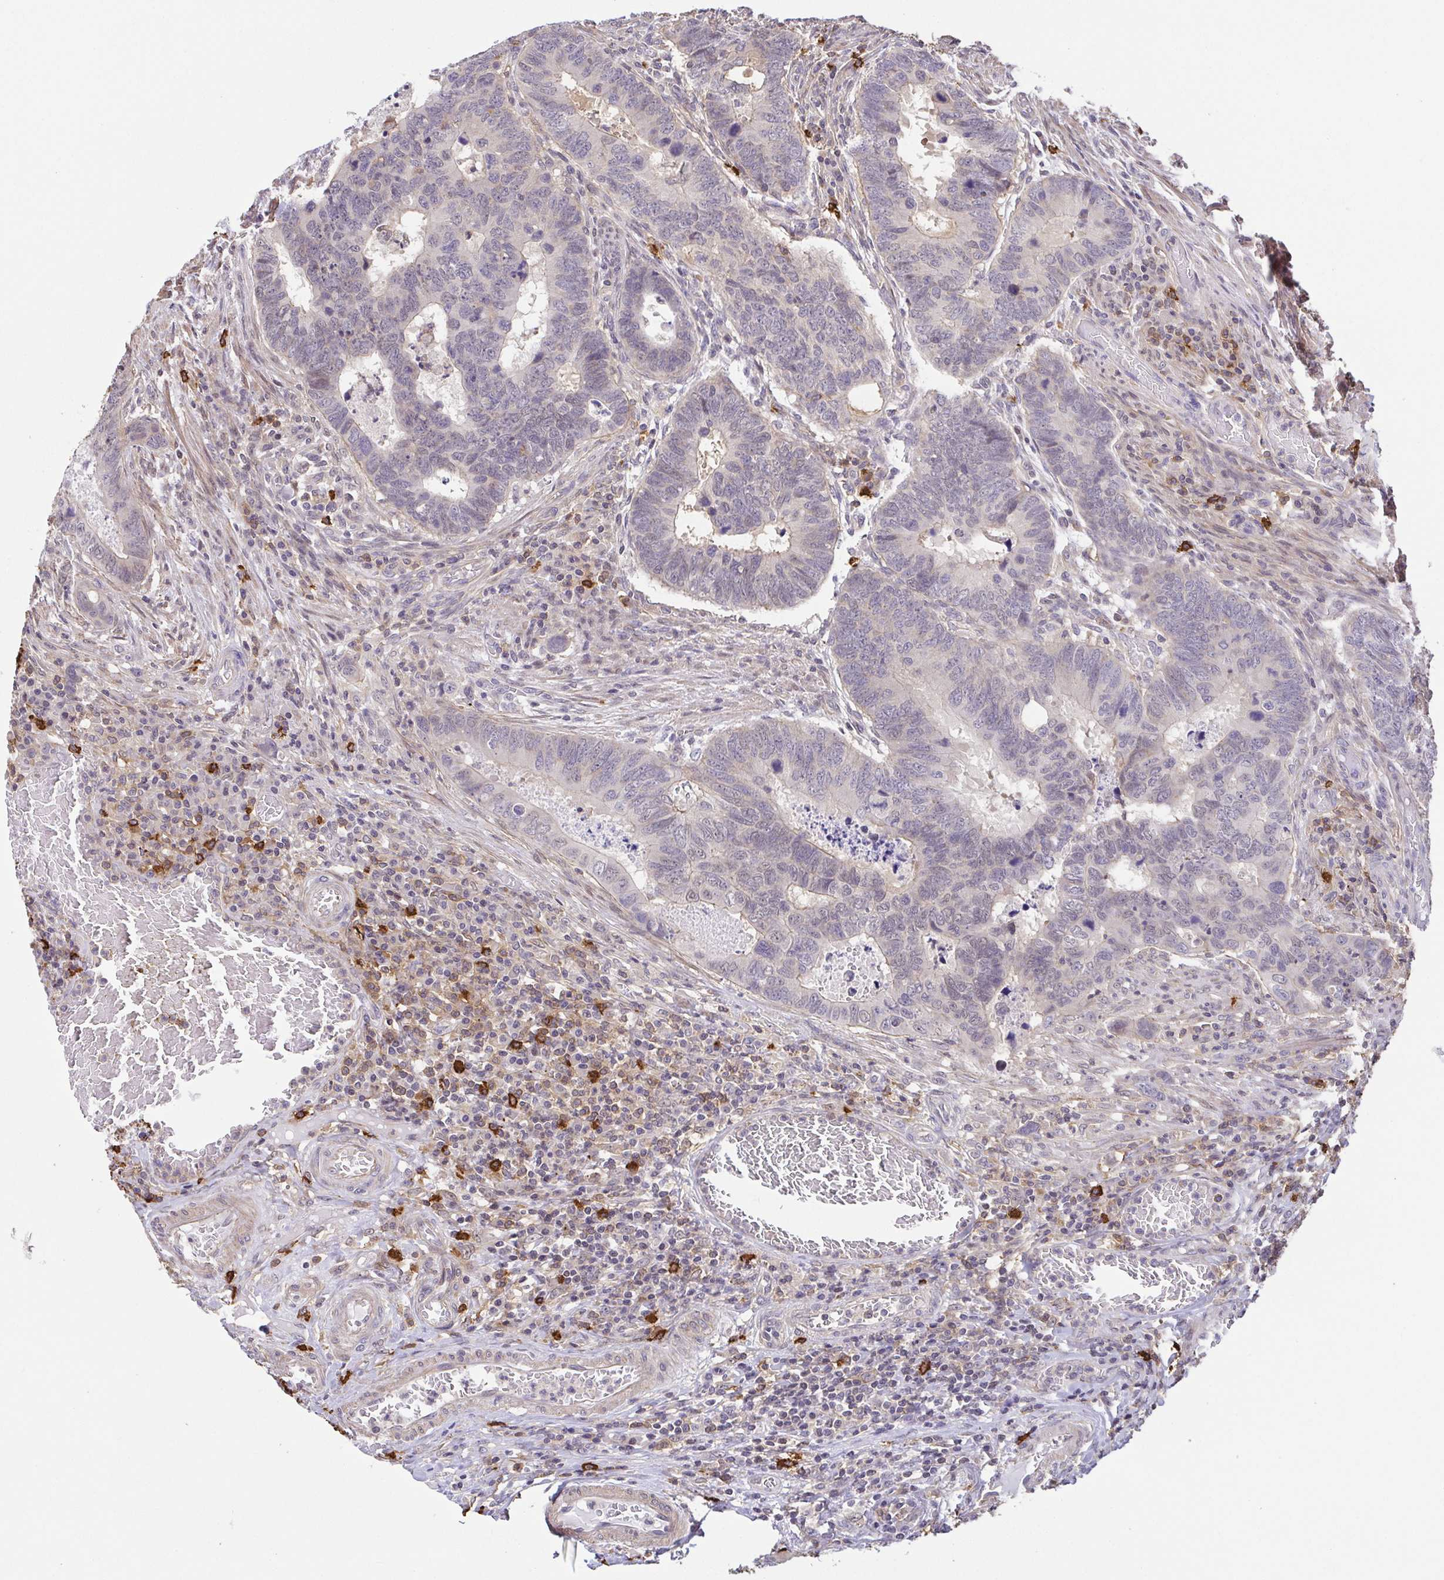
{"staining": {"intensity": "negative", "quantity": "none", "location": "none"}, "tissue": "colorectal cancer", "cell_type": "Tumor cells", "image_type": "cancer", "snomed": [{"axis": "morphology", "description": "Adenocarcinoma, NOS"}, {"axis": "topography", "description": "Colon"}], "caption": "This is an immunohistochemistry (IHC) micrograph of human colorectal adenocarcinoma. There is no positivity in tumor cells.", "gene": "PREPL", "patient": {"sex": "male", "age": 62}}